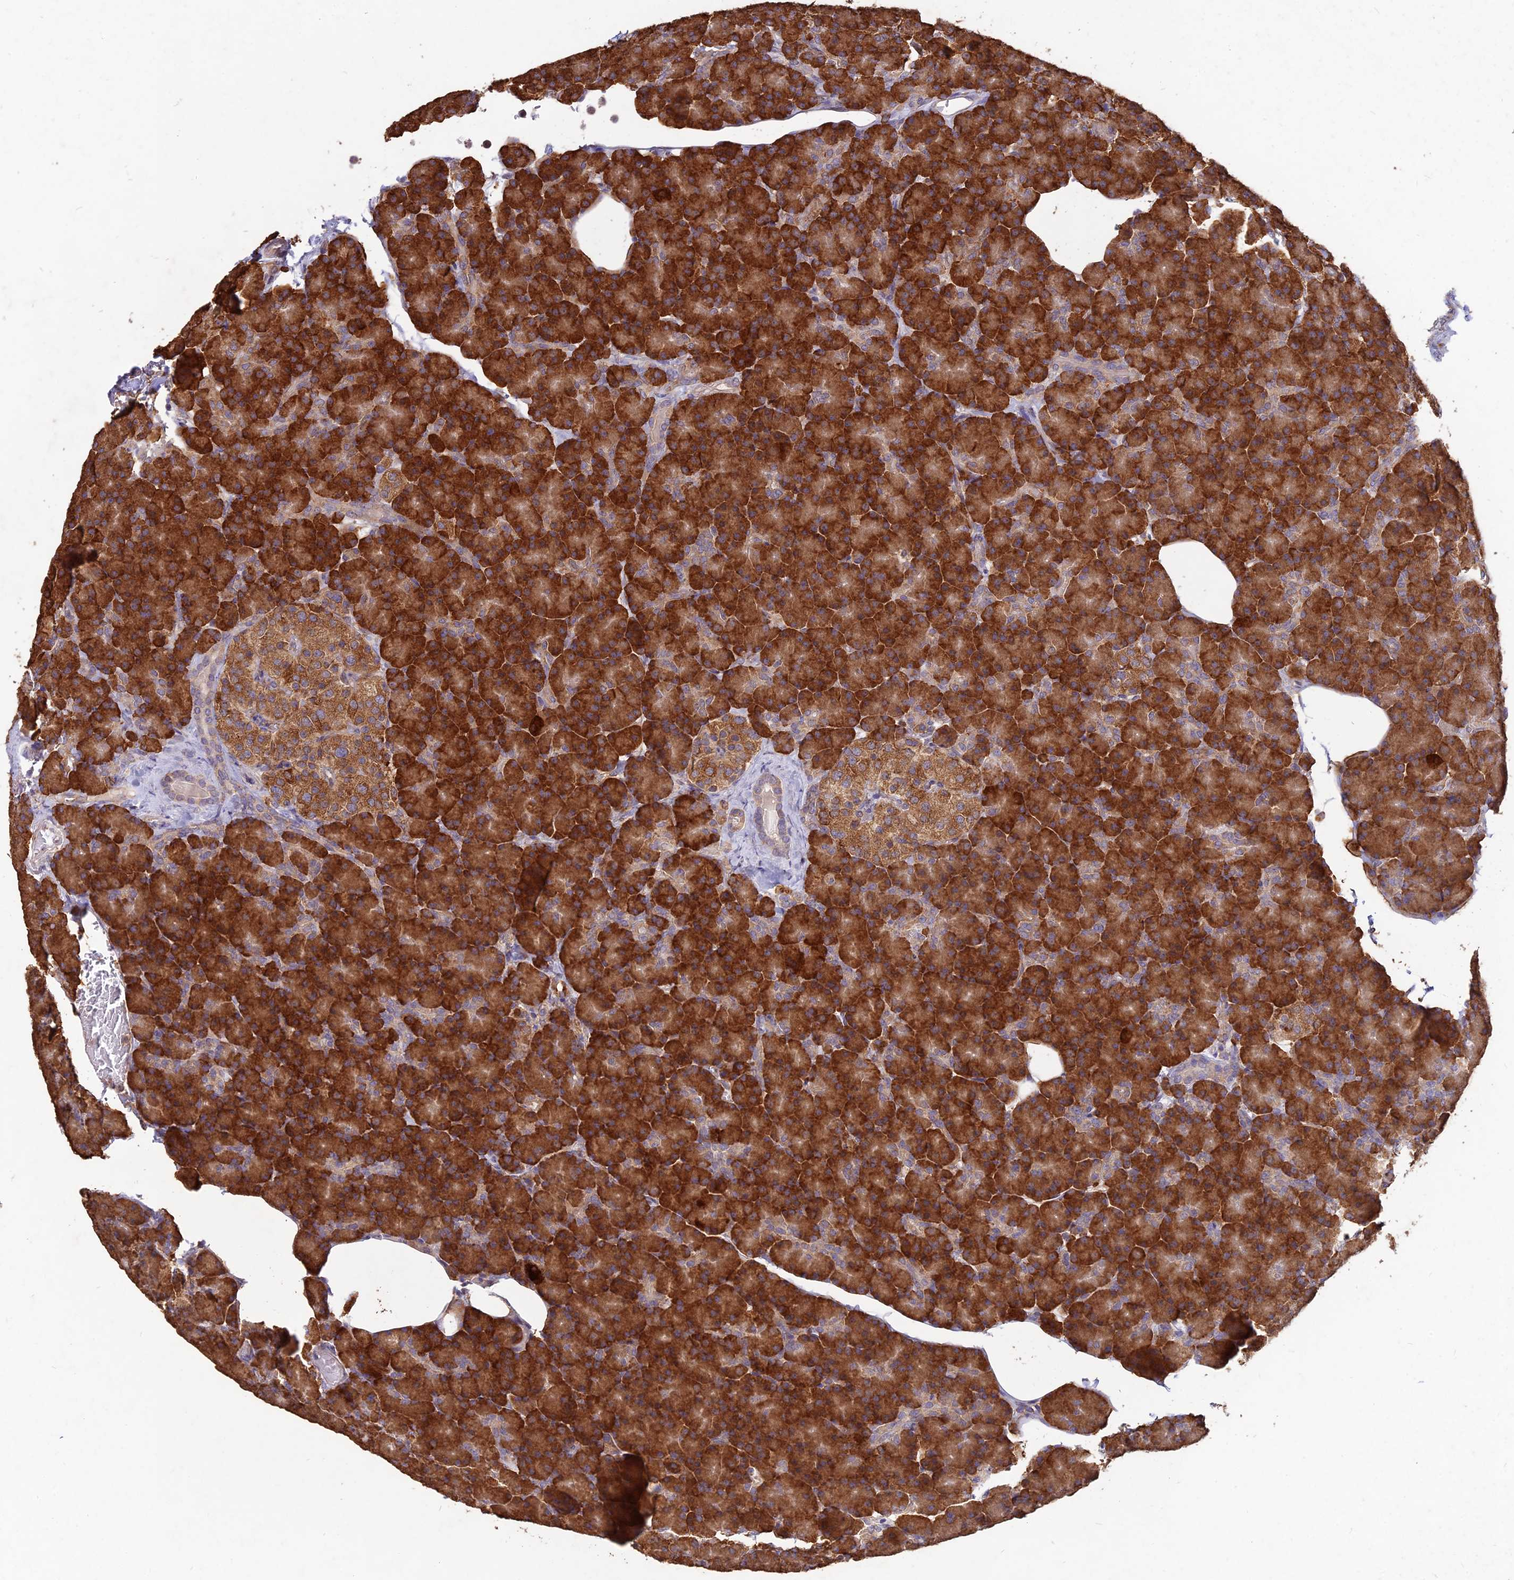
{"staining": {"intensity": "strong", "quantity": ">75%", "location": "cytoplasmic/membranous"}, "tissue": "pancreas", "cell_type": "Exocrine glandular cells", "image_type": "normal", "snomed": [{"axis": "morphology", "description": "Normal tissue, NOS"}, {"axis": "topography", "description": "Pancreas"}], "caption": "Immunohistochemistry image of normal pancreas stained for a protein (brown), which demonstrates high levels of strong cytoplasmic/membranous staining in about >75% of exocrine glandular cells.", "gene": "NXNL2", "patient": {"sex": "female", "age": 43}}